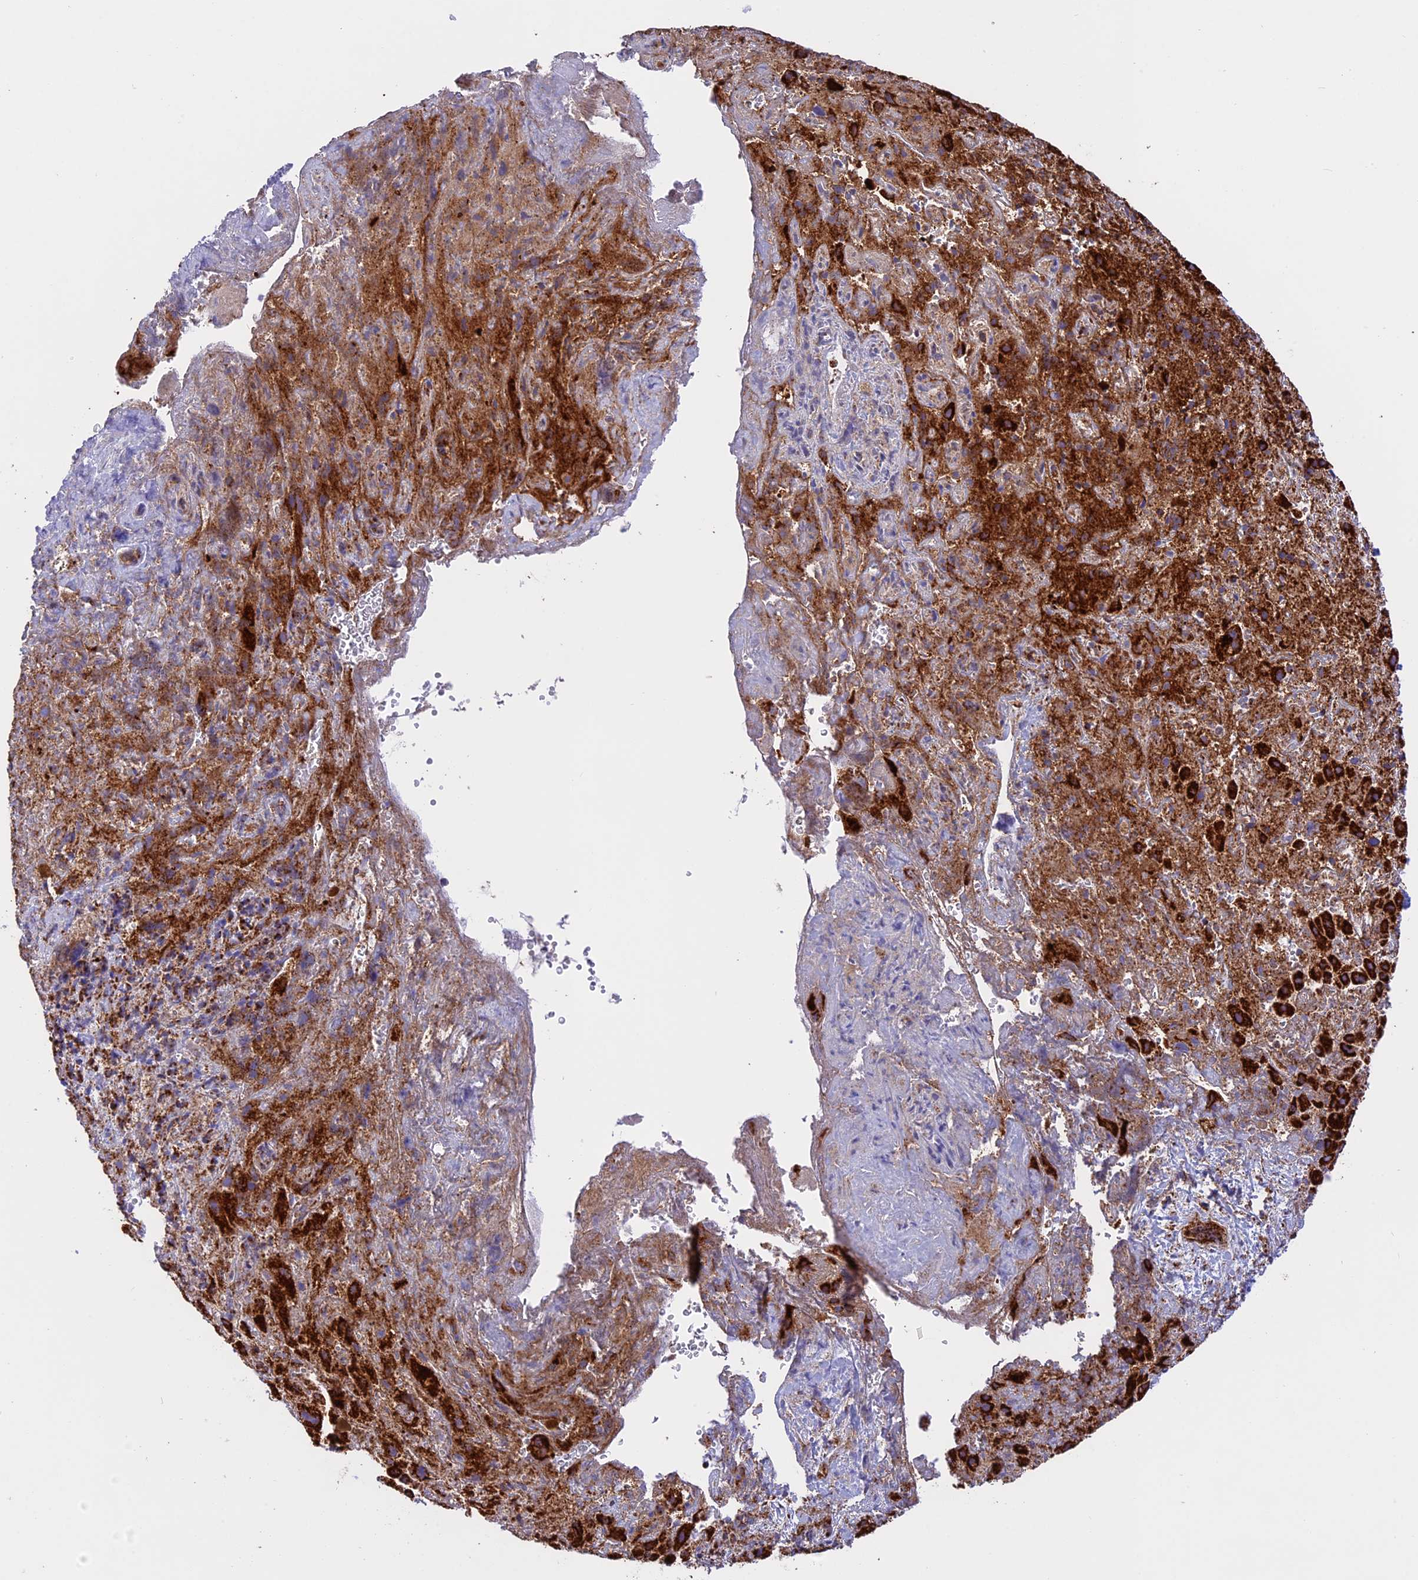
{"staining": {"intensity": "strong", "quantity": ">75%", "location": "cytoplasmic/membranous"}, "tissue": "liver cancer", "cell_type": "Tumor cells", "image_type": "cancer", "snomed": [{"axis": "morphology", "description": "Cholangiocarcinoma"}, {"axis": "topography", "description": "Liver"}], "caption": "High-magnification brightfield microscopy of liver cancer stained with DAB (brown) and counterstained with hematoxylin (blue). tumor cells exhibit strong cytoplasmic/membranous positivity is identified in approximately>75% of cells.", "gene": "UQCRB", "patient": {"sex": "female", "age": 52}}